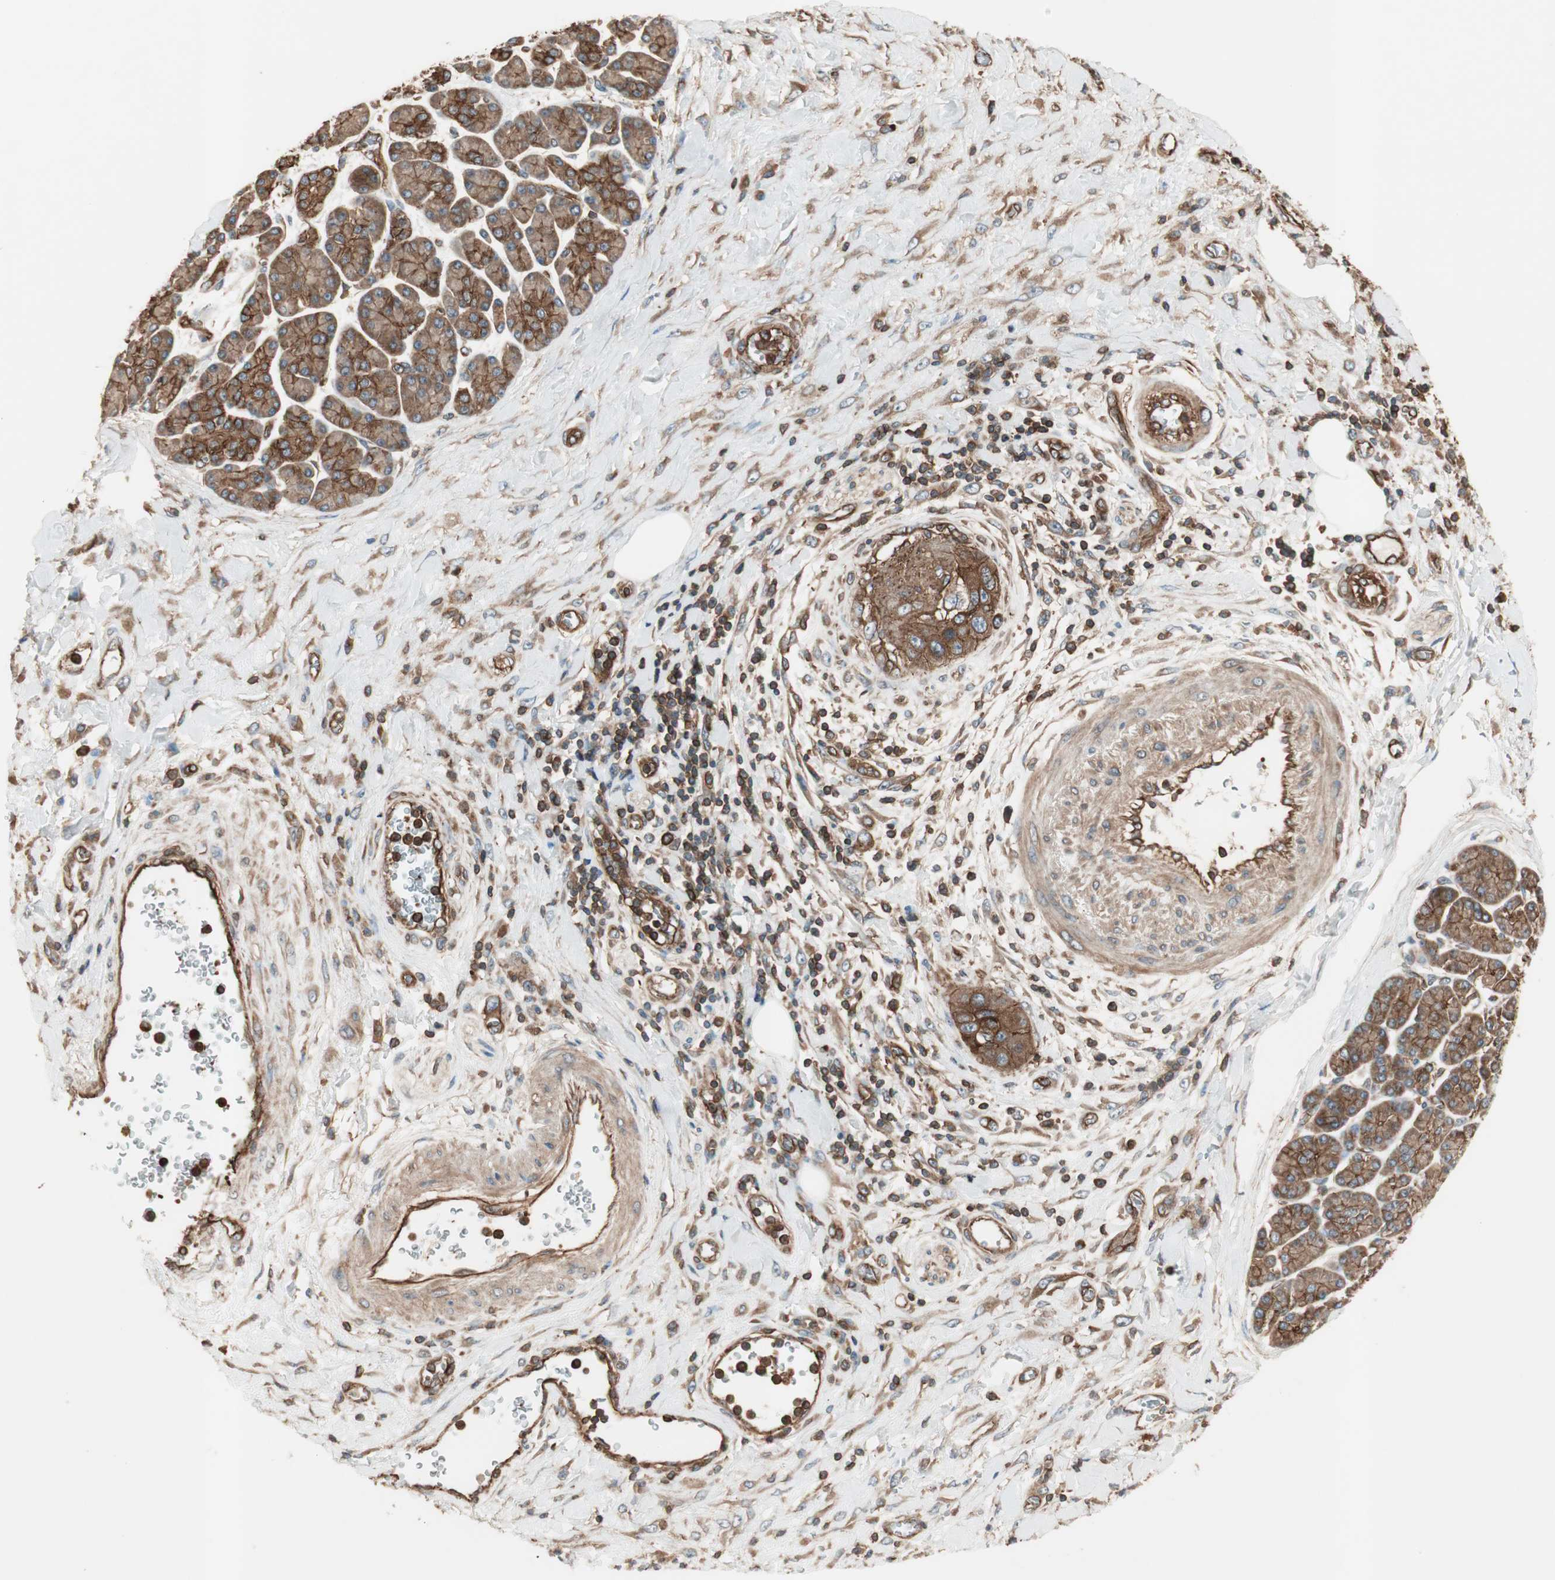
{"staining": {"intensity": "strong", "quantity": ">75%", "location": "cytoplasmic/membranous"}, "tissue": "pancreatic cancer", "cell_type": "Tumor cells", "image_type": "cancer", "snomed": [{"axis": "morphology", "description": "Adenocarcinoma, NOS"}, {"axis": "topography", "description": "Pancreas"}], "caption": "Pancreatic cancer (adenocarcinoma) tissue shows strong cytoplasmic/membranous expression in about >75% of tumor cells, visualized by immunohistochemistry.", "gene": "TCP11L1", "patient": {"sex": "female", "age": 70}}